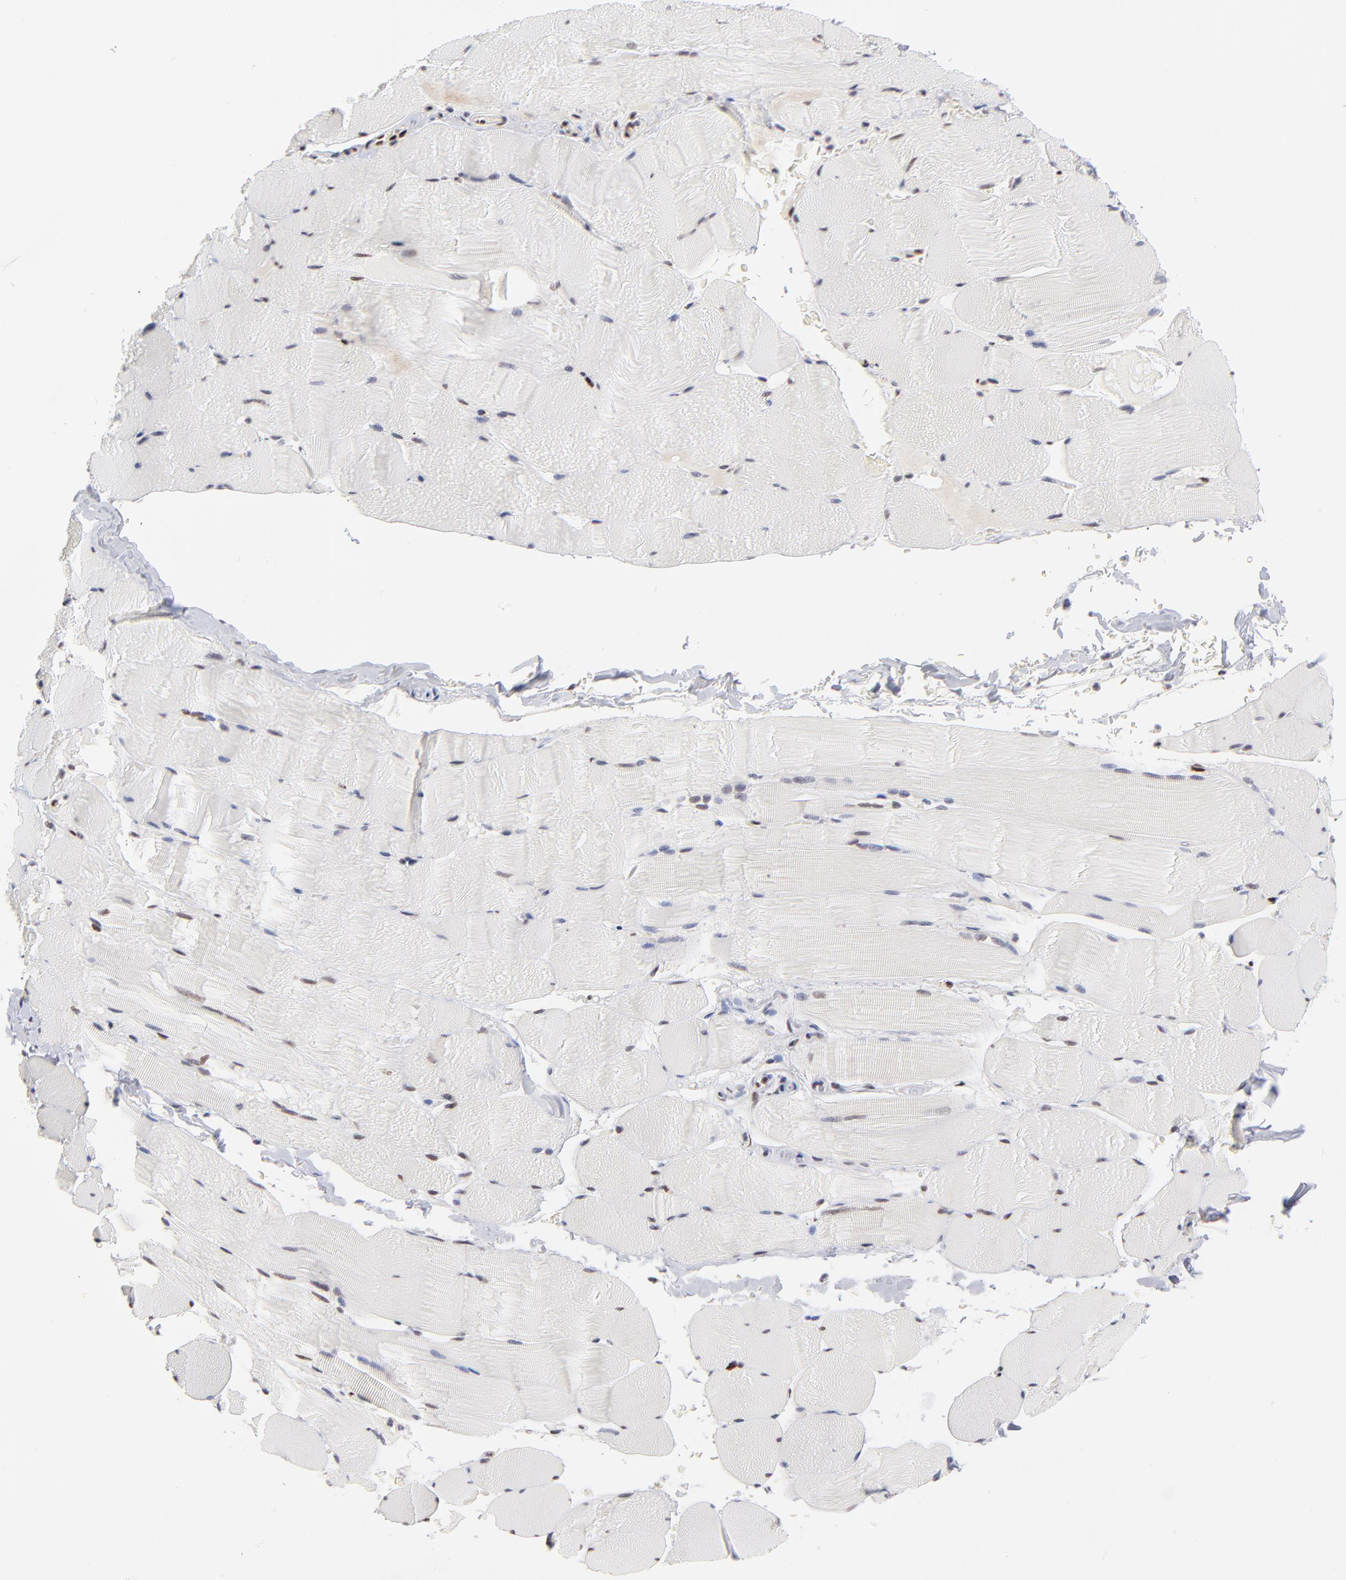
{"staining": {"intensity": "moderate", "quantity": "<25%", "location": "nuclear"}, "tissue": "skeletal muscle", "cell_type": "Myocytes", "image_type": "normal", "snomed": [{"axis": "morphology", "description": "Normal tissue, NOS"}, {"axis": "topography", "description": "Skeletal muscle"}], "caption": "A micrograph showing moderate nuclear expression in about <25% of myocytes in benign skeletal muscle, as visualized by brown immunohistochemical staining.", "gene": "STAT3", "patient": {"sex": "male", "age": 62}}